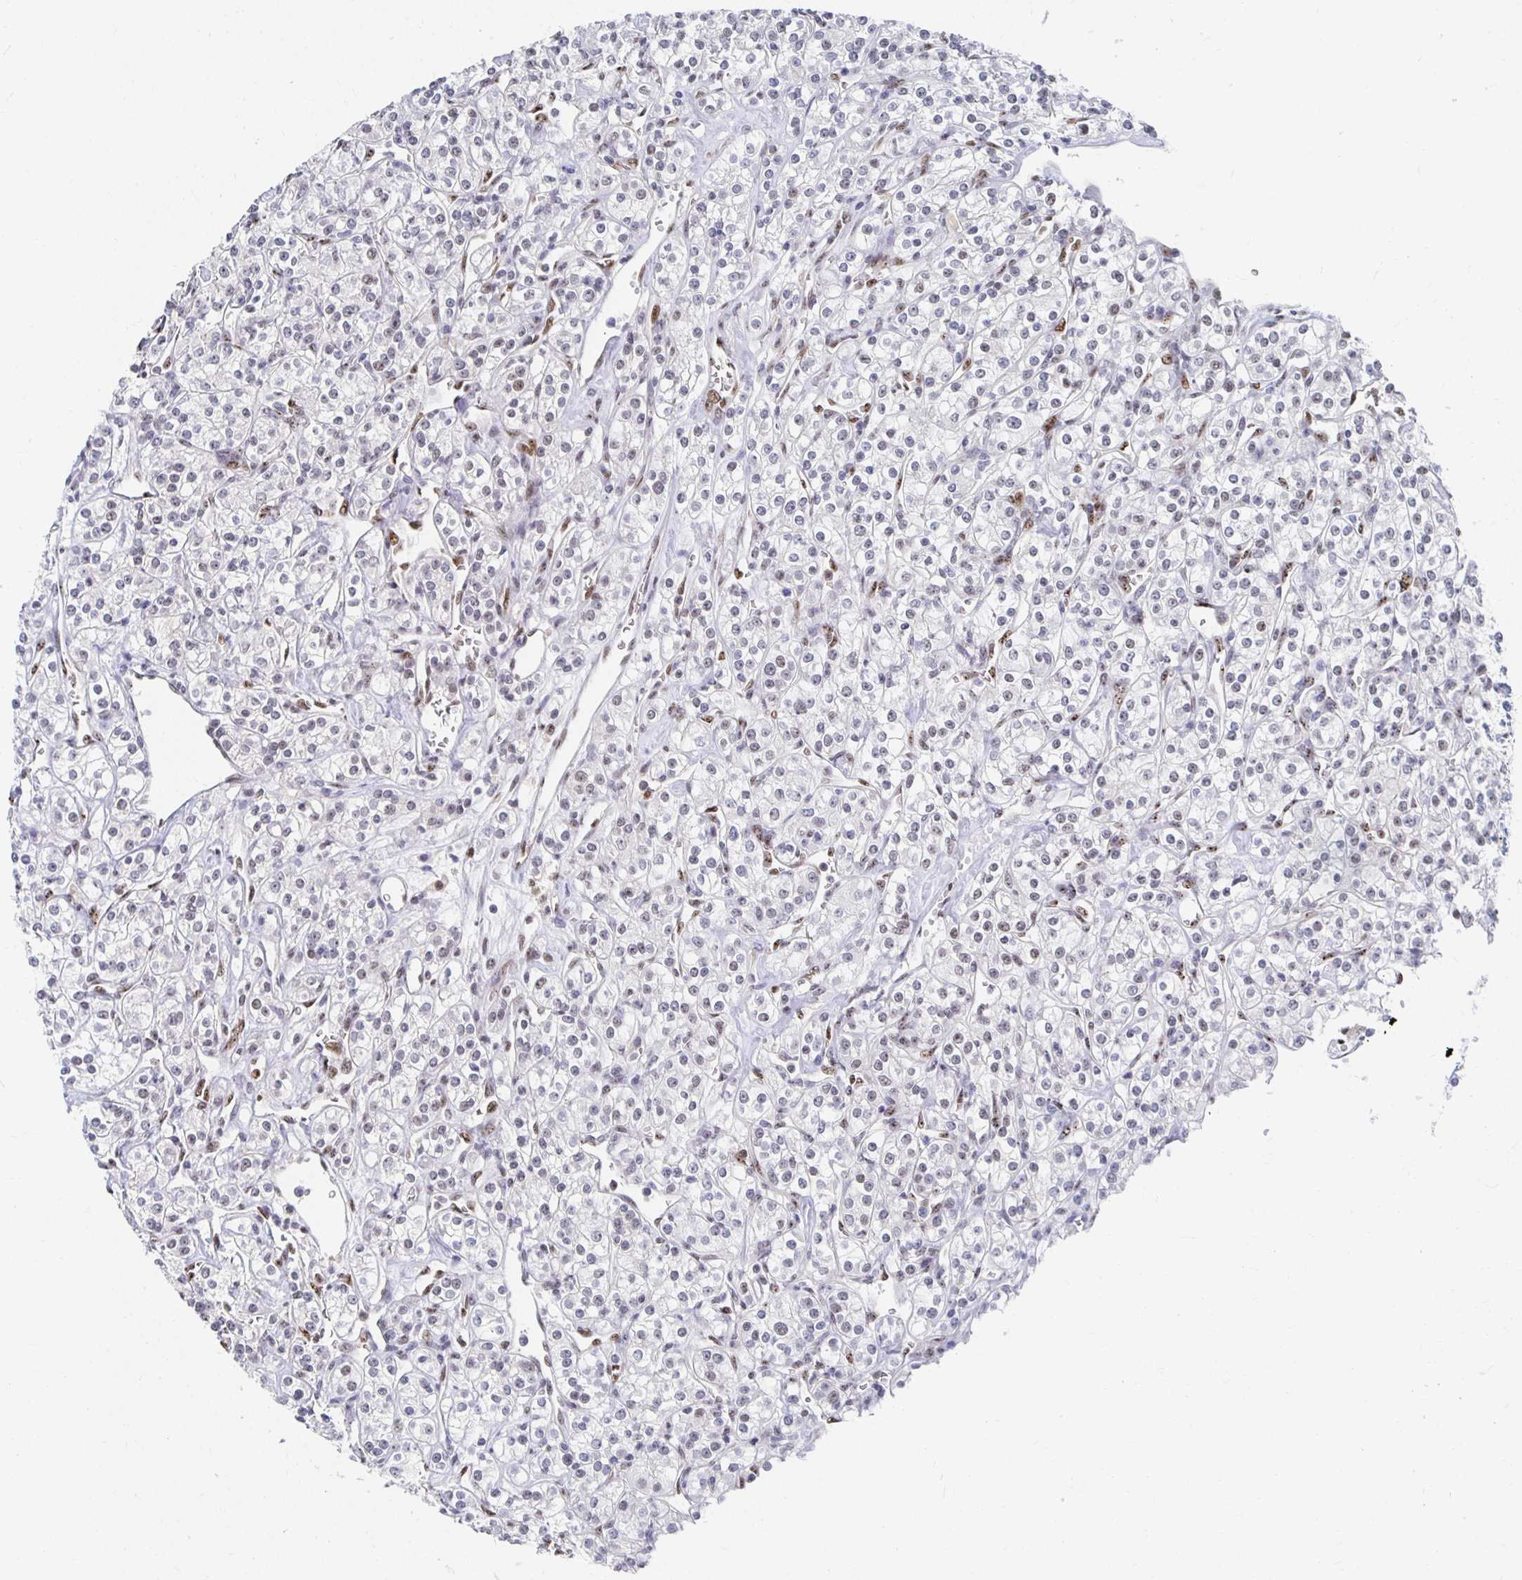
{"staining": {"intensity": "negative", "quantity": "none", "location": "none"}, "tissue": "renal cancer", "cell_type": "Tumor cells", "image_type": "cancer", "snomed": [{"axis": "morphology", "description": "Adenocarcinoma, NOS"}, {"axis": "topography", "description": "Kidney"}], "caption": "Photomicrograph shows no significant protein positivity in tumor cells of renal adenocarcinoma. (Stains: DAB immunohistochemistry with hematoxylin counter stain, Microscopy: brightfield microscopy at high magnification).", "gene": "CLIC3", "patient": {"sex": "male", "age": 77}}